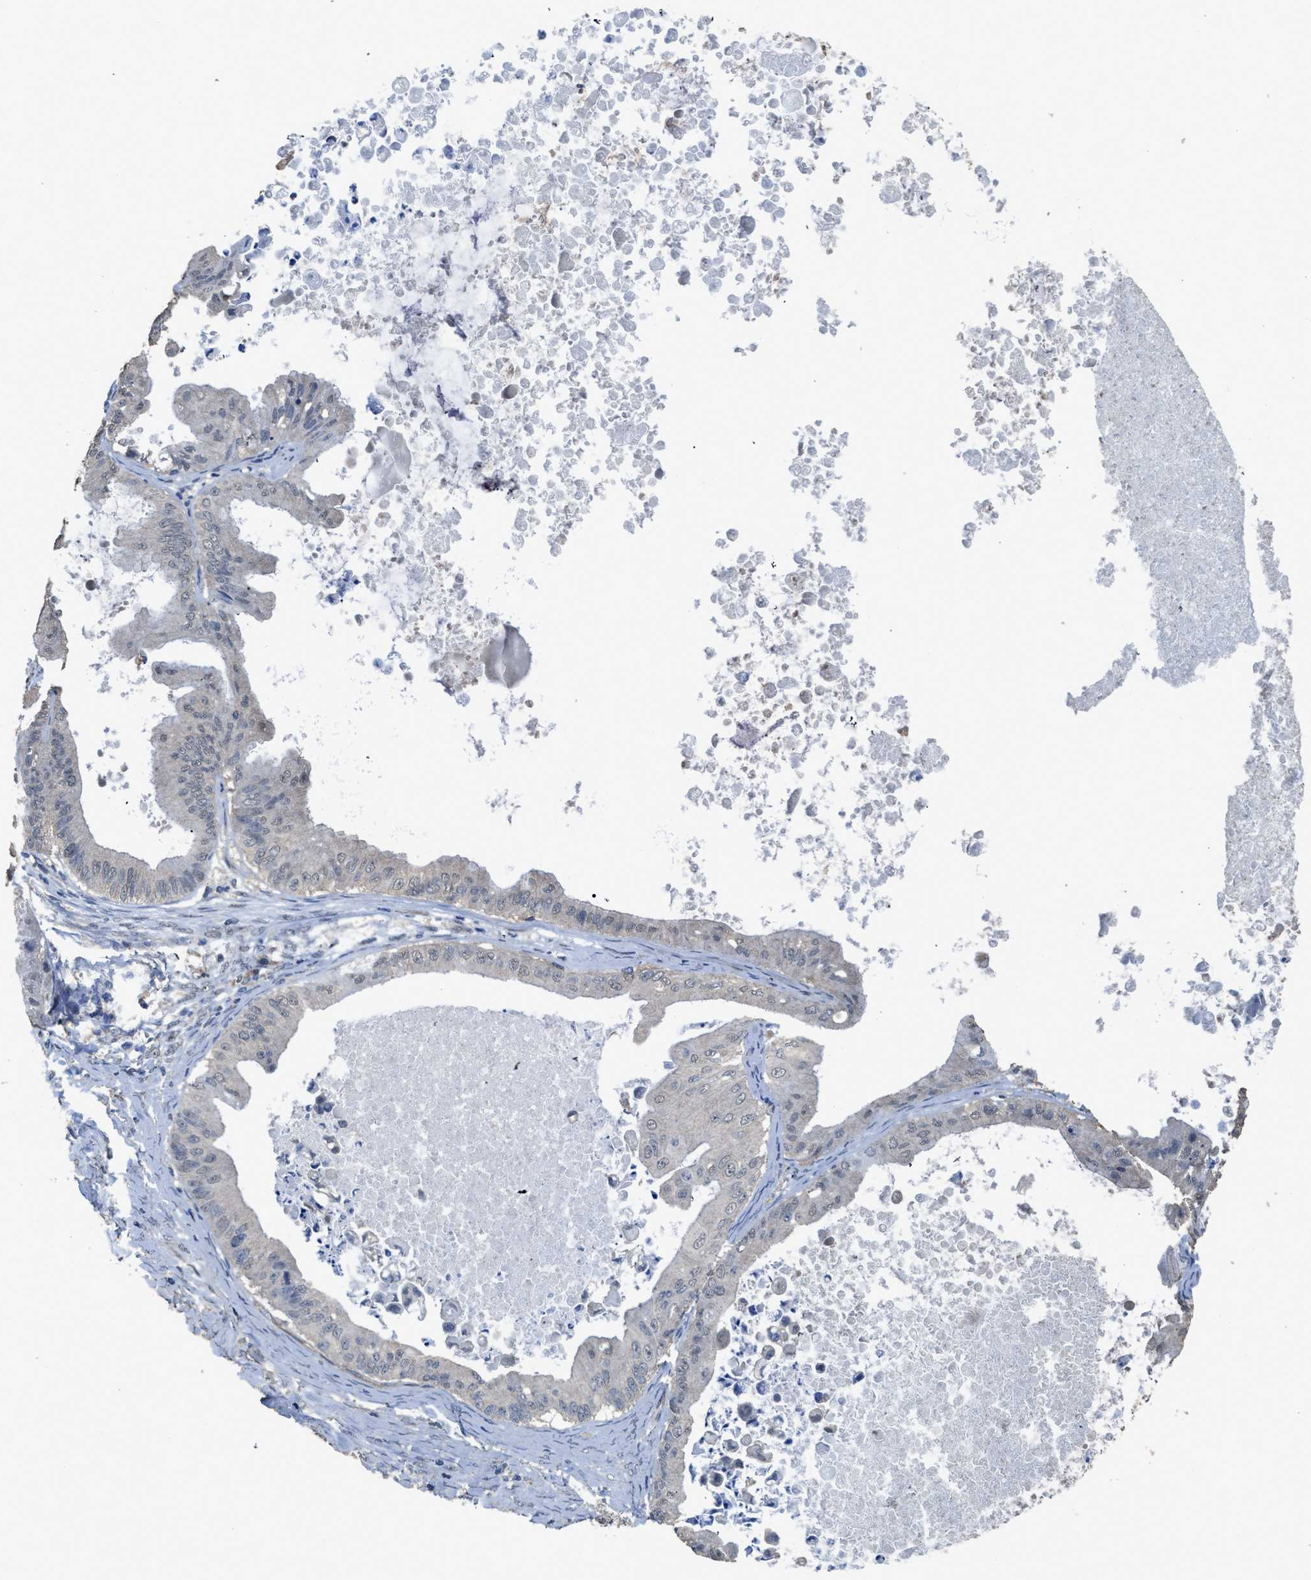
{"staining": {"intensity": "negative", "quantity": "none", "location": "none"}, "tissue": "ovarian cancer", "cell_type": "Tumor cells", "image_type": "cancer", "snomed": [{"axis": "morphology", "description": "Cystadenocarcinoma, mucinous, NOS"}, {"axis": "topography", "description": "Ovary"}], "caption": "This micrograph is of mucinous cystadenocarcinoma (ovarian) stained with immunohistochemistry (IHC) to label a protein in brown with the nuclei are counter-stained blue. There is no staining in tumor cells. (Immunohistochemistry (ihc), brightfield microscopy, high magnification).", "gene": "SYNM", "patient": {"sex": "female", "age": 37}}